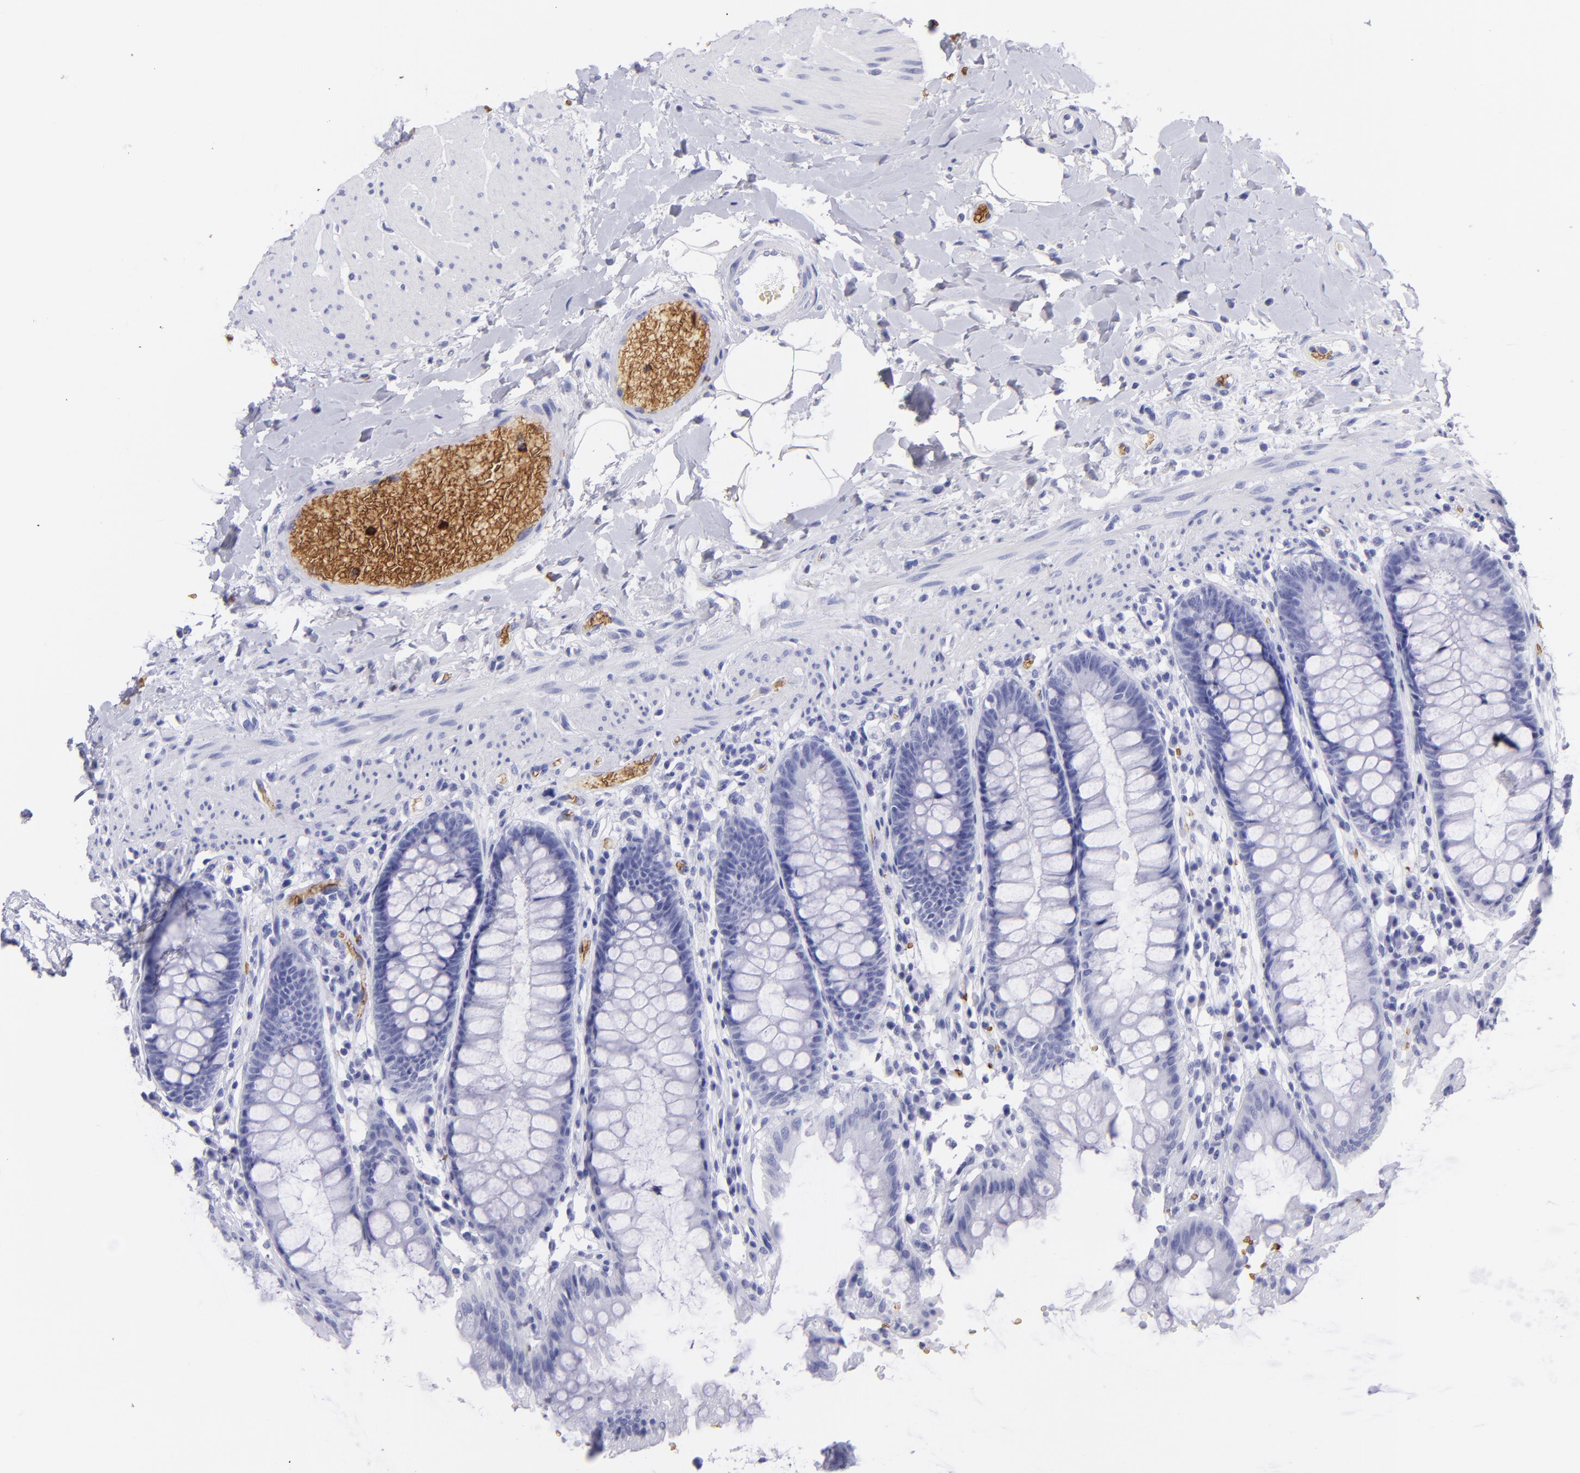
{"staining": {"intensity": "negative", "quantity": "none", "location": "none"}, "tissue": "rectum", "cell_type": "Glandular cells", "image_type": "normal", "snomed": [{"axis": "morphology", "description": "Normal tissue, NOS"}, {"axis": "topography", "description": "Rectum"}], "caption": "DAB (3,3'-diaminobenzidine) immunohistochemical staining of normal rectum reveals no significant expression in glandular cells.", "gene": "GYPA", "patient": {"sex": "female", "age": 46}}